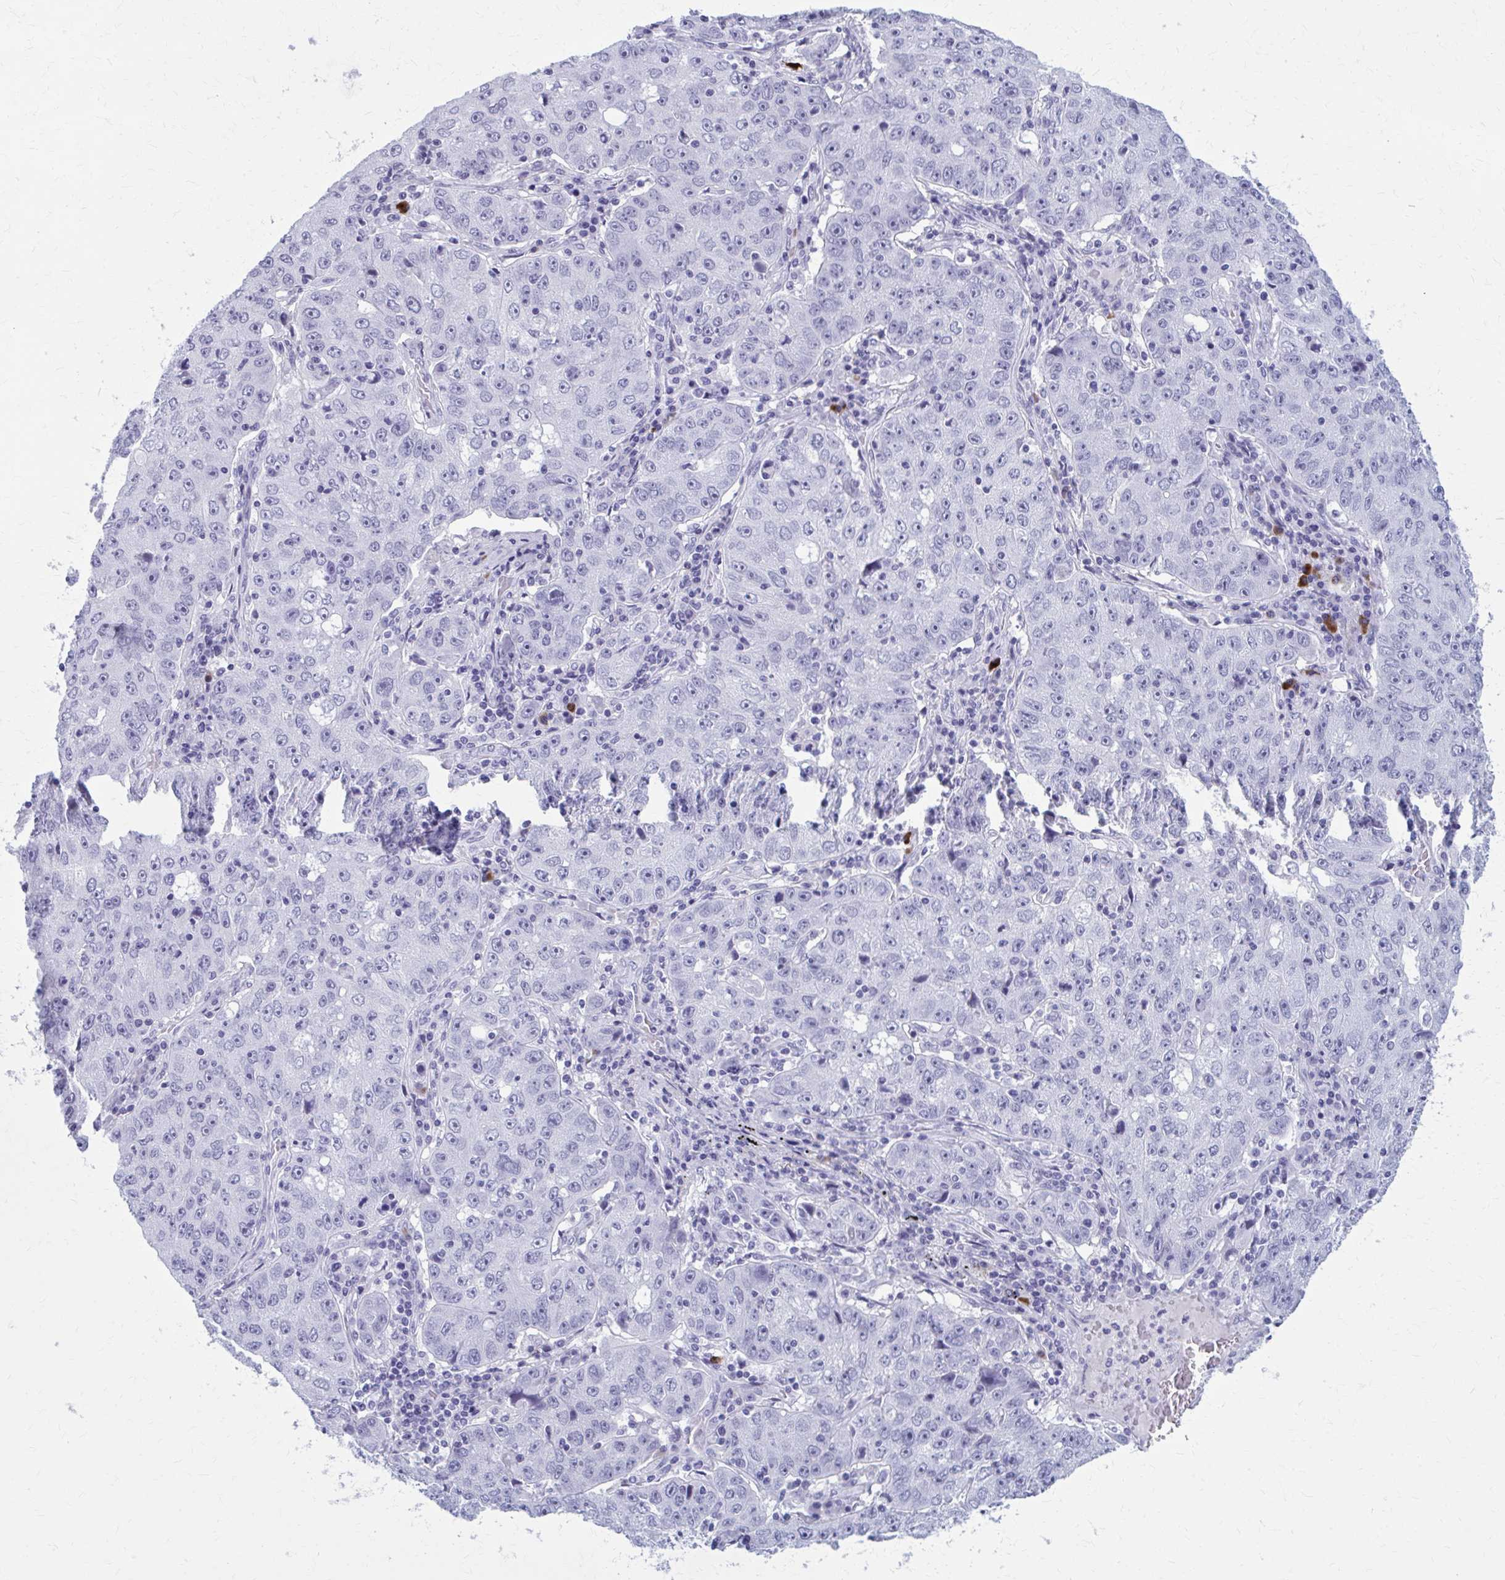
{"staining": {"intensity": "negative", "quantity": "none", "location": "none"}, "tissue": "lung cancer", "cell_type": "Tumor cells", "image_type": "cancer", "snomed": [{"axis": "morphology", "description": "Normal morphology"}, {"axis": "morphology", "description": "Adenocarcinoma, NOS"}, {"axis": "topography", "description": "Lymph node"}, {"axis": "topography", "description": "Lung"}], "caption": "Immunohistochemistry (IHC) photomicrograph of neoplastic tissue: lung adenocarcinoma stained with DAB (3,3'-diaminobenzidine) demonstrates no significant protein positivity in tumor cells. The staining is performed using DAB (3,3'-diaminobenzidine) brown chromogen with nuclei counter-stained in using hematoxylin.", "gene": "ZDHHC7", "patient": {"sex": "female", "age": 57}}